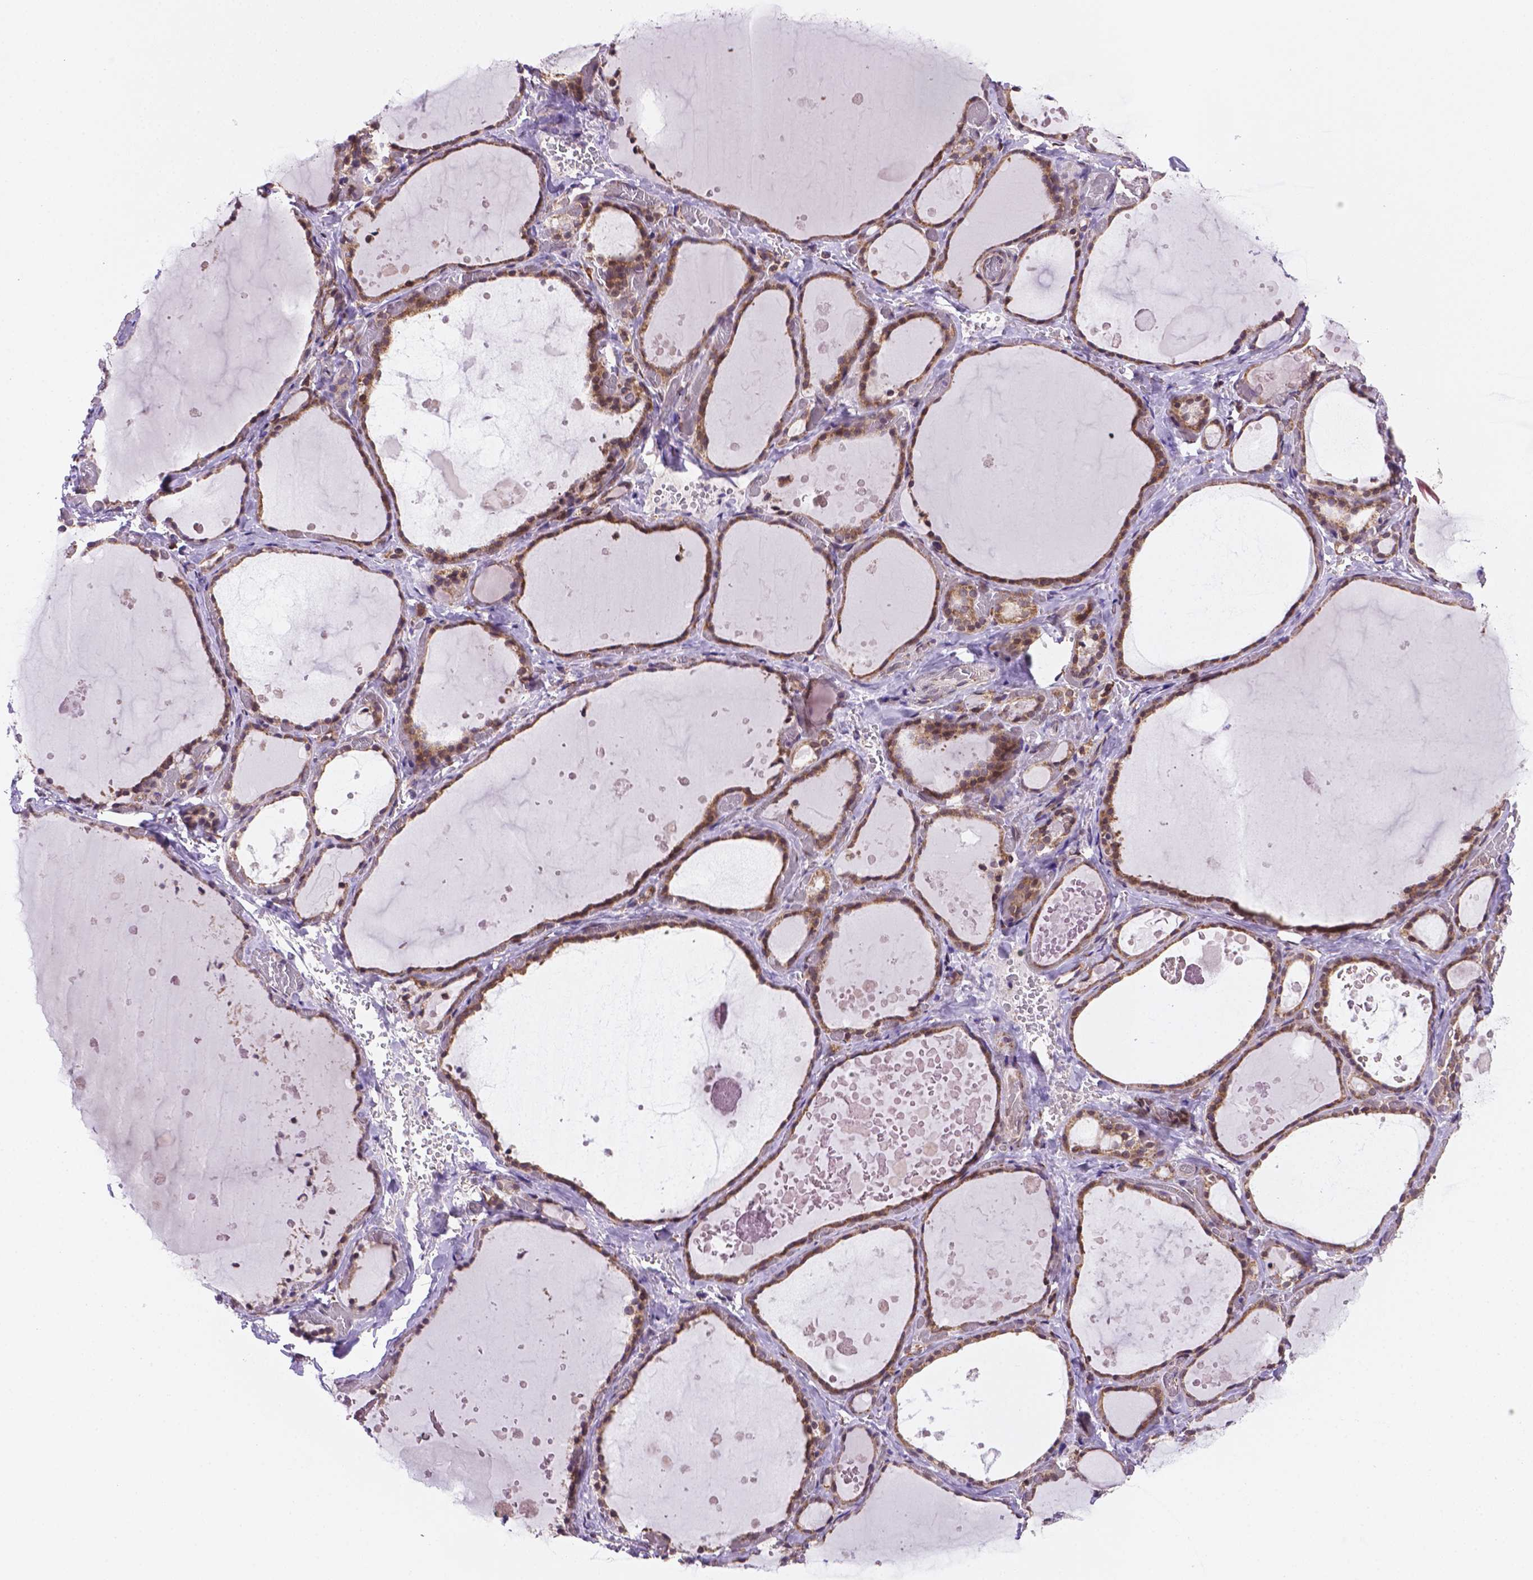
{"staining": {"intensity": "moderate", "quantity": ">75%", "location": "cytoplasmic/membranous"}, "tissue": "thyroid gland", "cell_type": "Glandular cells", "image_type": "normal", "snomed": [{"axis": "morphology", "description": "Normal tissue, NOS"}, {"axis": "topography", "description": "Thyroid gland"}], "caption": "A brown stain labels moderate cytoplasmic/membranous expression of a protein in glandular cells of normal thyroid gland. Immunohistochemistry stains the protein of interest in brown and the nuclei are stained blue.", "gene": "FNIP1", "patient": {"sex": "female", "age": 56}}